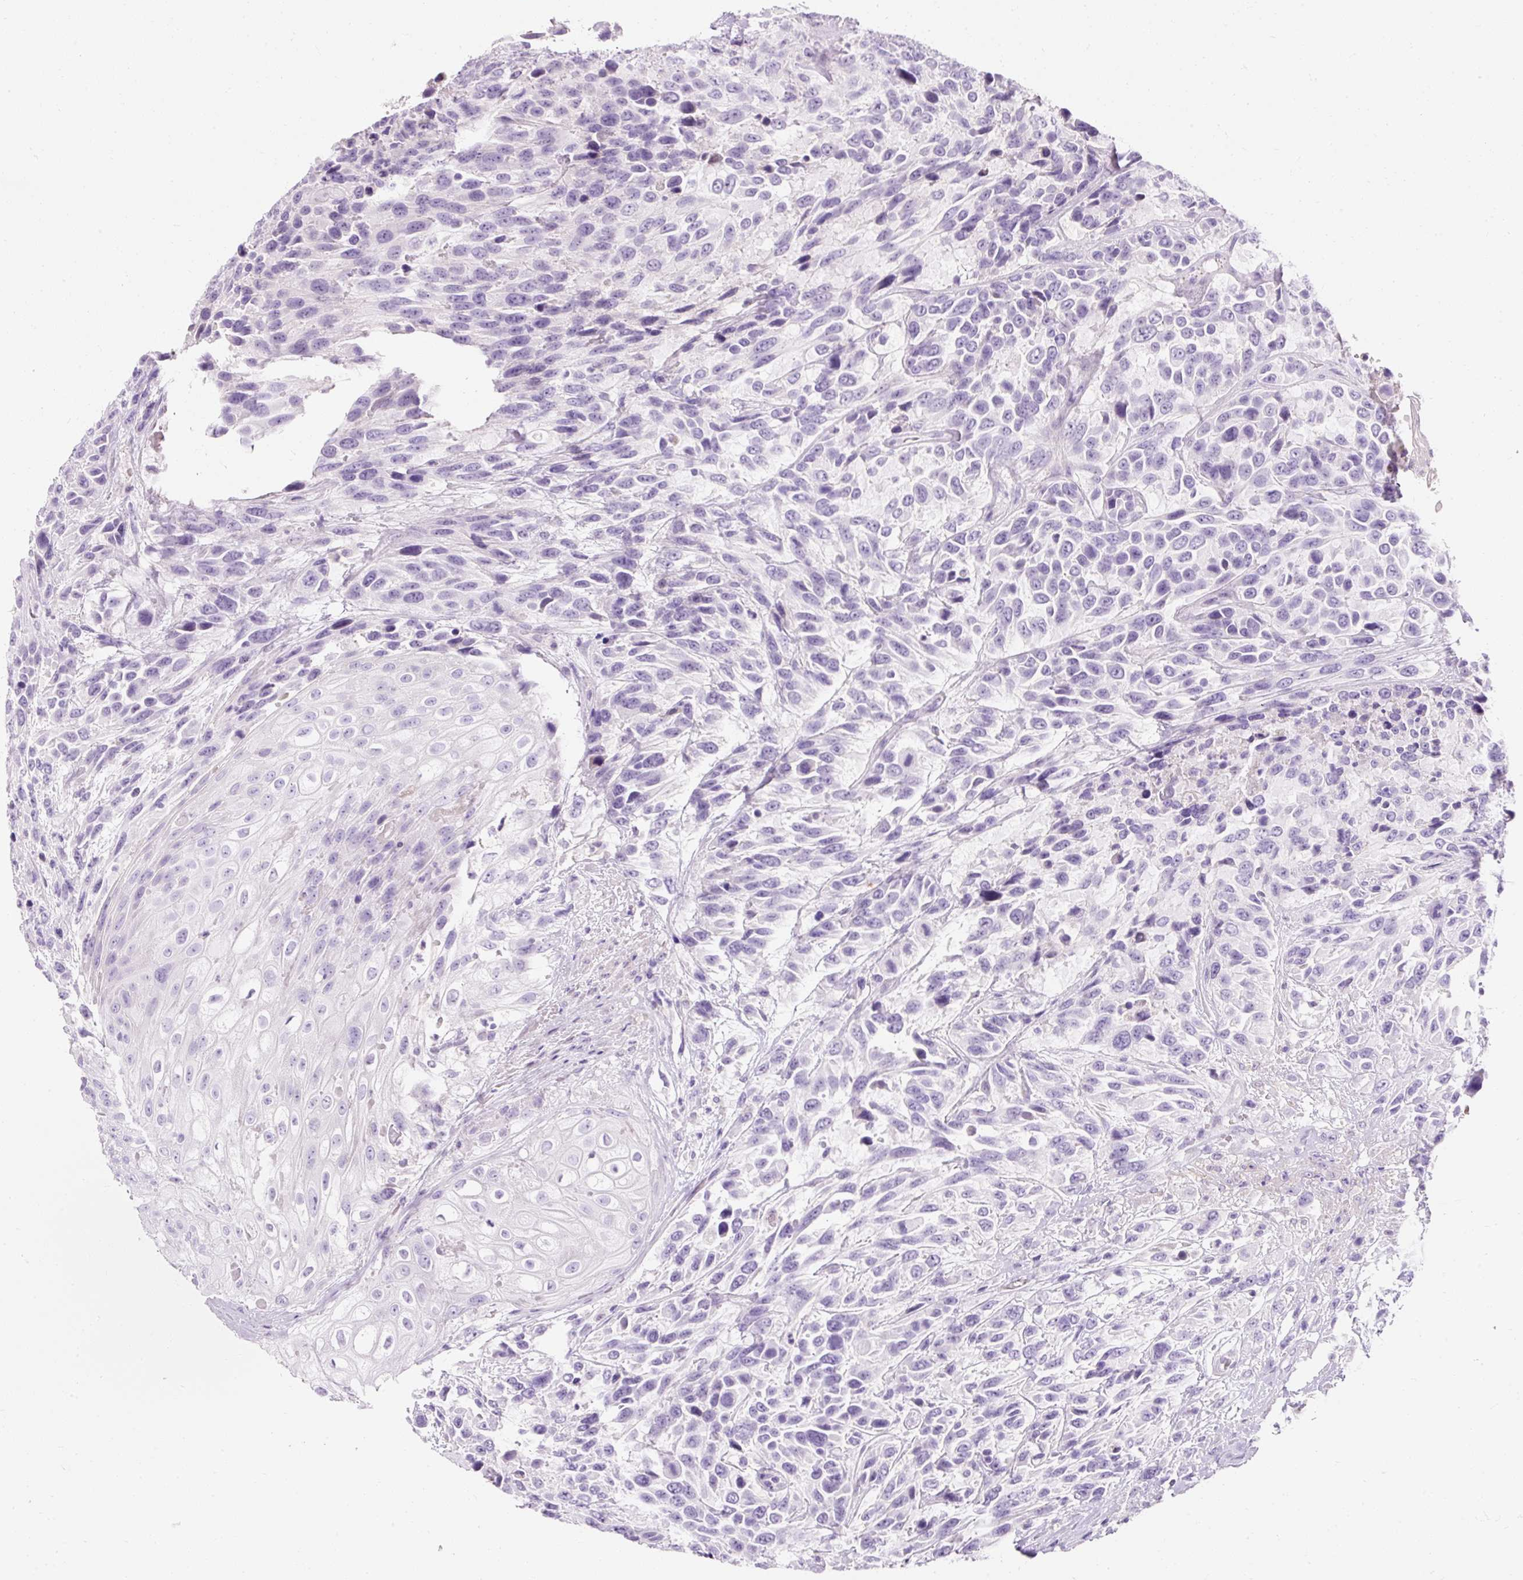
{"staining": {"intensity": "negative", "quantity": "none", "location": "none"}, "tissue": "urothelial cancer", "cell_type": "Tumor cells", "image_type": "cancer", "snomed": [{"axis": "morphology", "description": "Urothelial carcinoma, High grade"}, {"axis": "topography", "description": "Urinary bladder"}], "caption": "Protein analysis of urothelial cancer exhibits no significant positivity in tumor cells.", "gene": "CLDN25", "patient": {"sex": "female", "age": 70}}